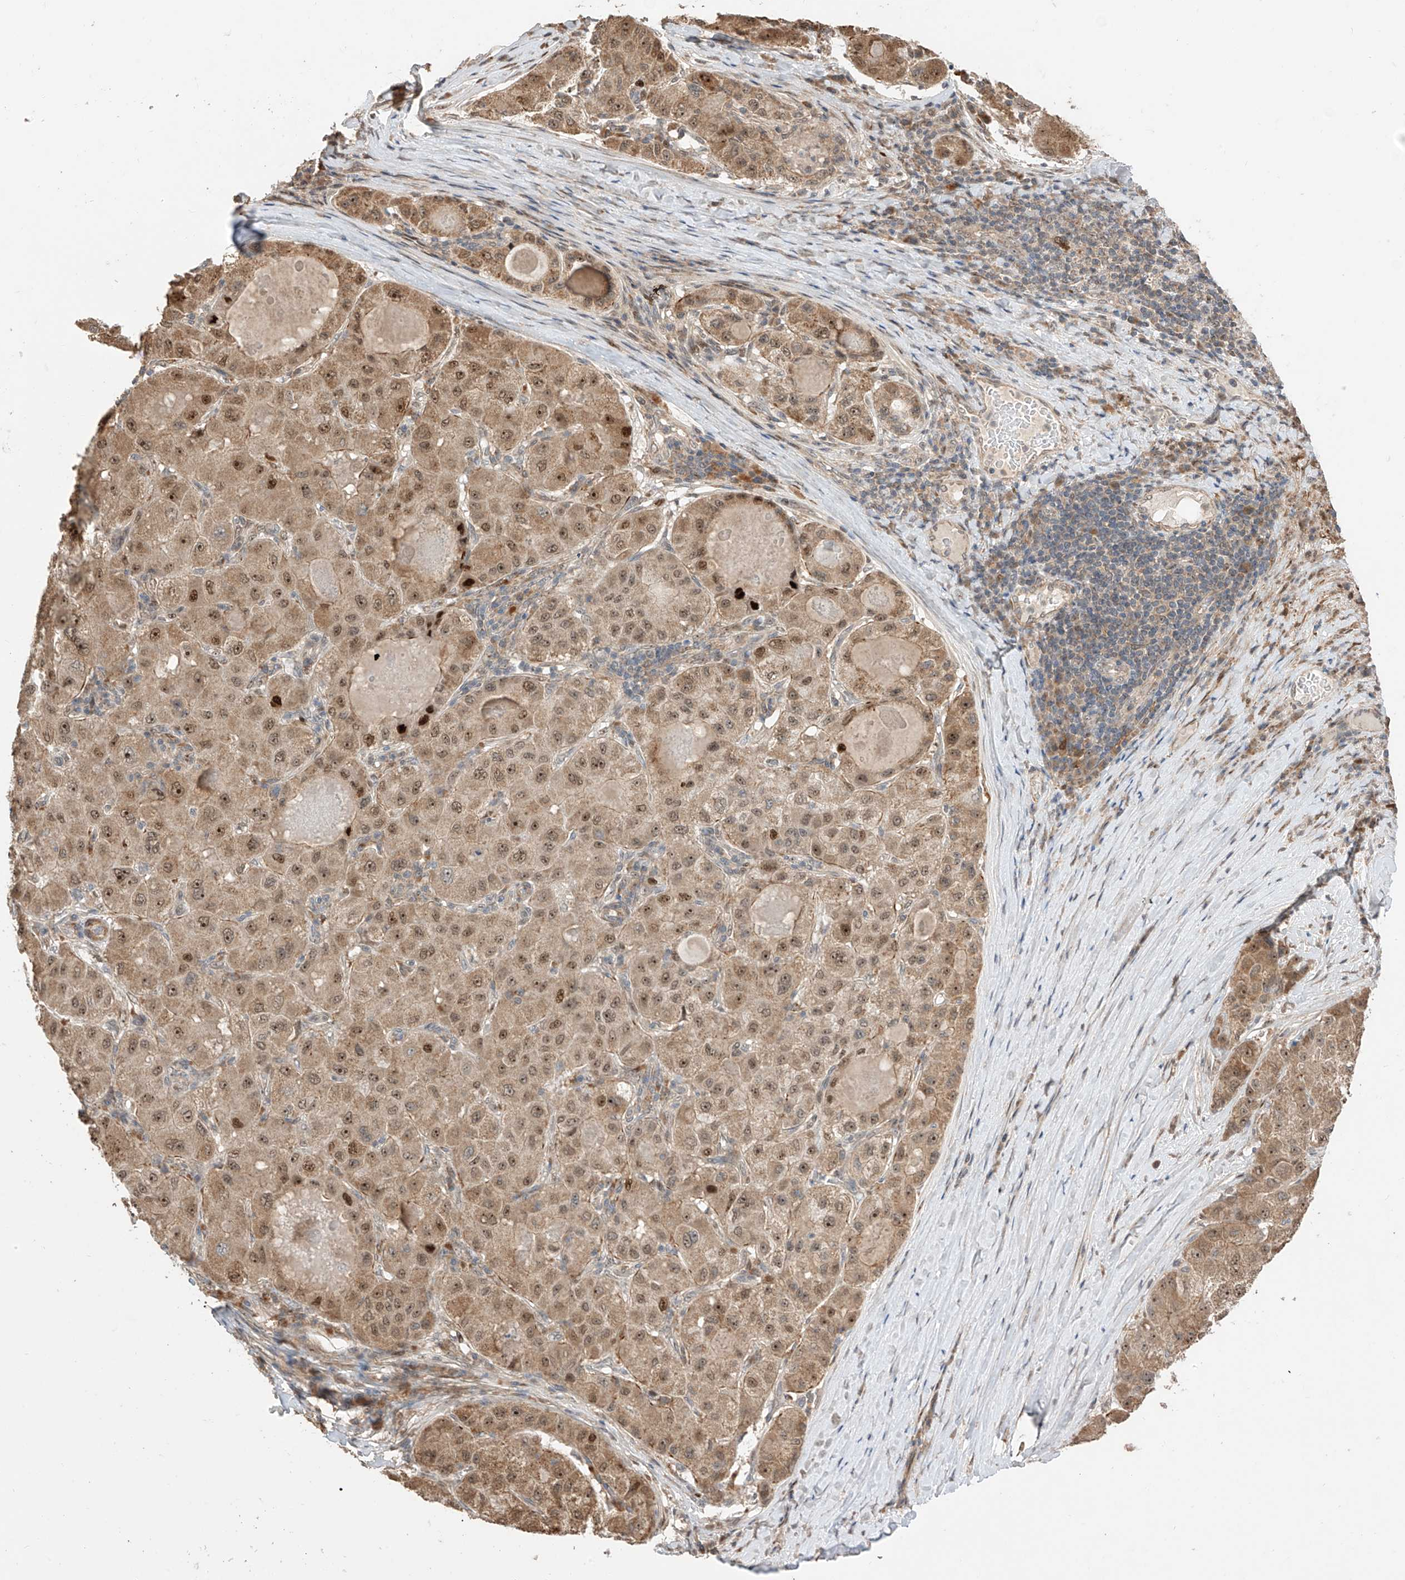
{"staining": {"intensity": "moderate", "quantity": ">75%", "location": "cytoplasmic/membranous,nuclear"}, "tissue": "liver cancer", "cell_type": "Tumor cells", "image_type": "cancer", "snomed": [{"axis": "morphology", "description": "Carcinoma, Hepatocellular, NOS"}, {"axis": "topography", "description": "Liver"}], "caption": "Immunohistochemistry of human liver hepatocellular carcinoma exhibits medium levels of moderate cytoplasmic/membranous and nuclear expression in approximately >75% of tumor cells.", "gene": "LATS1", "patient": {"sex": "male", "age": 80}}